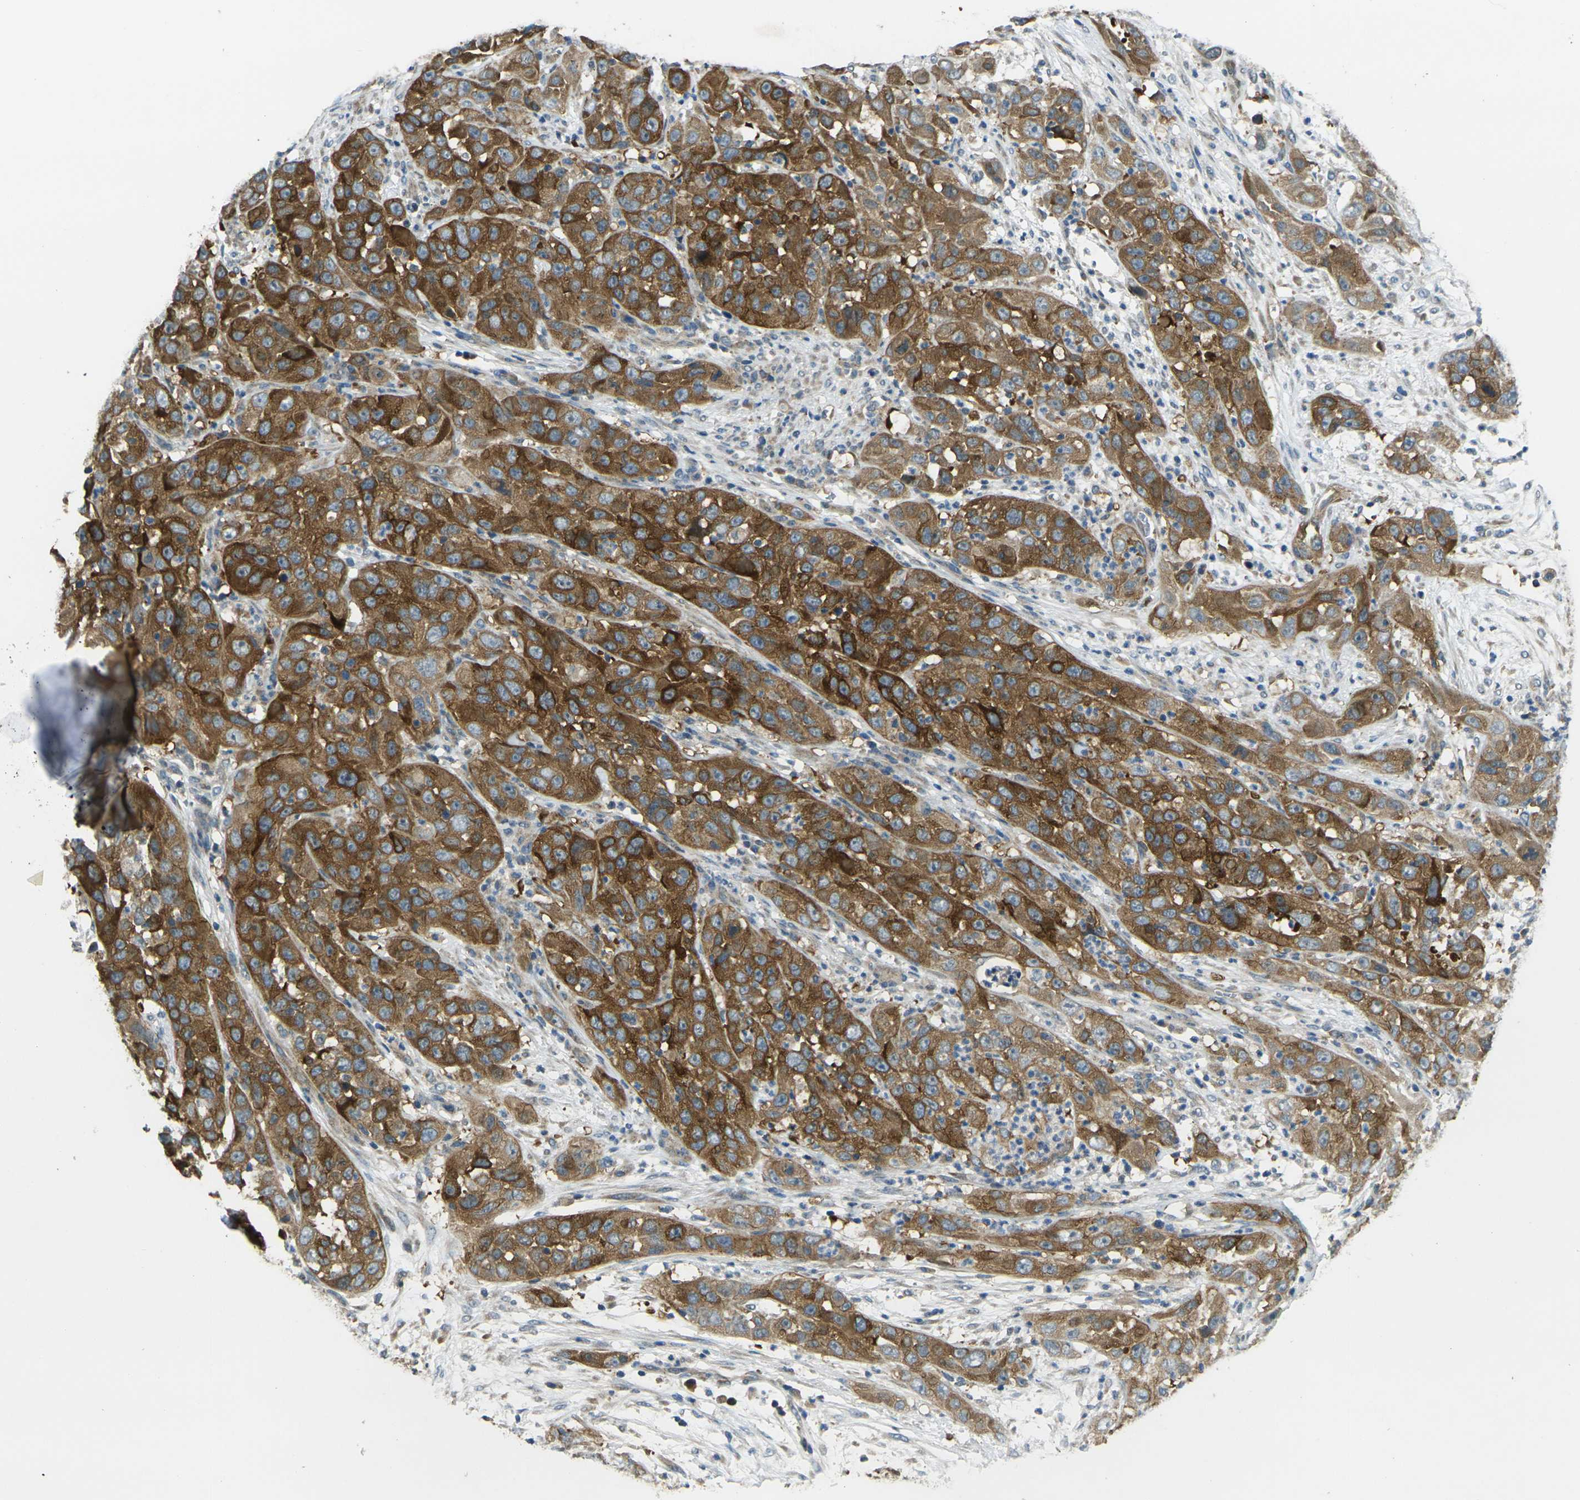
{"staining": {"intensity": "strong", "quantity": ">75%", "location": "cytoplasmic/membranous"}, "tissue": "cervical cancer", "cell_type": "Tumor cells", "image_type": "cancer", "snomed": [{"axis": "morphology", "description": "Squamous cell carcinoma, NOS"}, {"axis": "topography", "description": "Cervix"}], "caption": "IHC (DAB (3,3'-diaminobenzidine)) staining of human cervical cancer exhibits strong cytoplasmic/membranous protein positivity in about >75% of tumor cells.", "gene": "GNA12", "patient": {"sex": "female", "age": 32}}